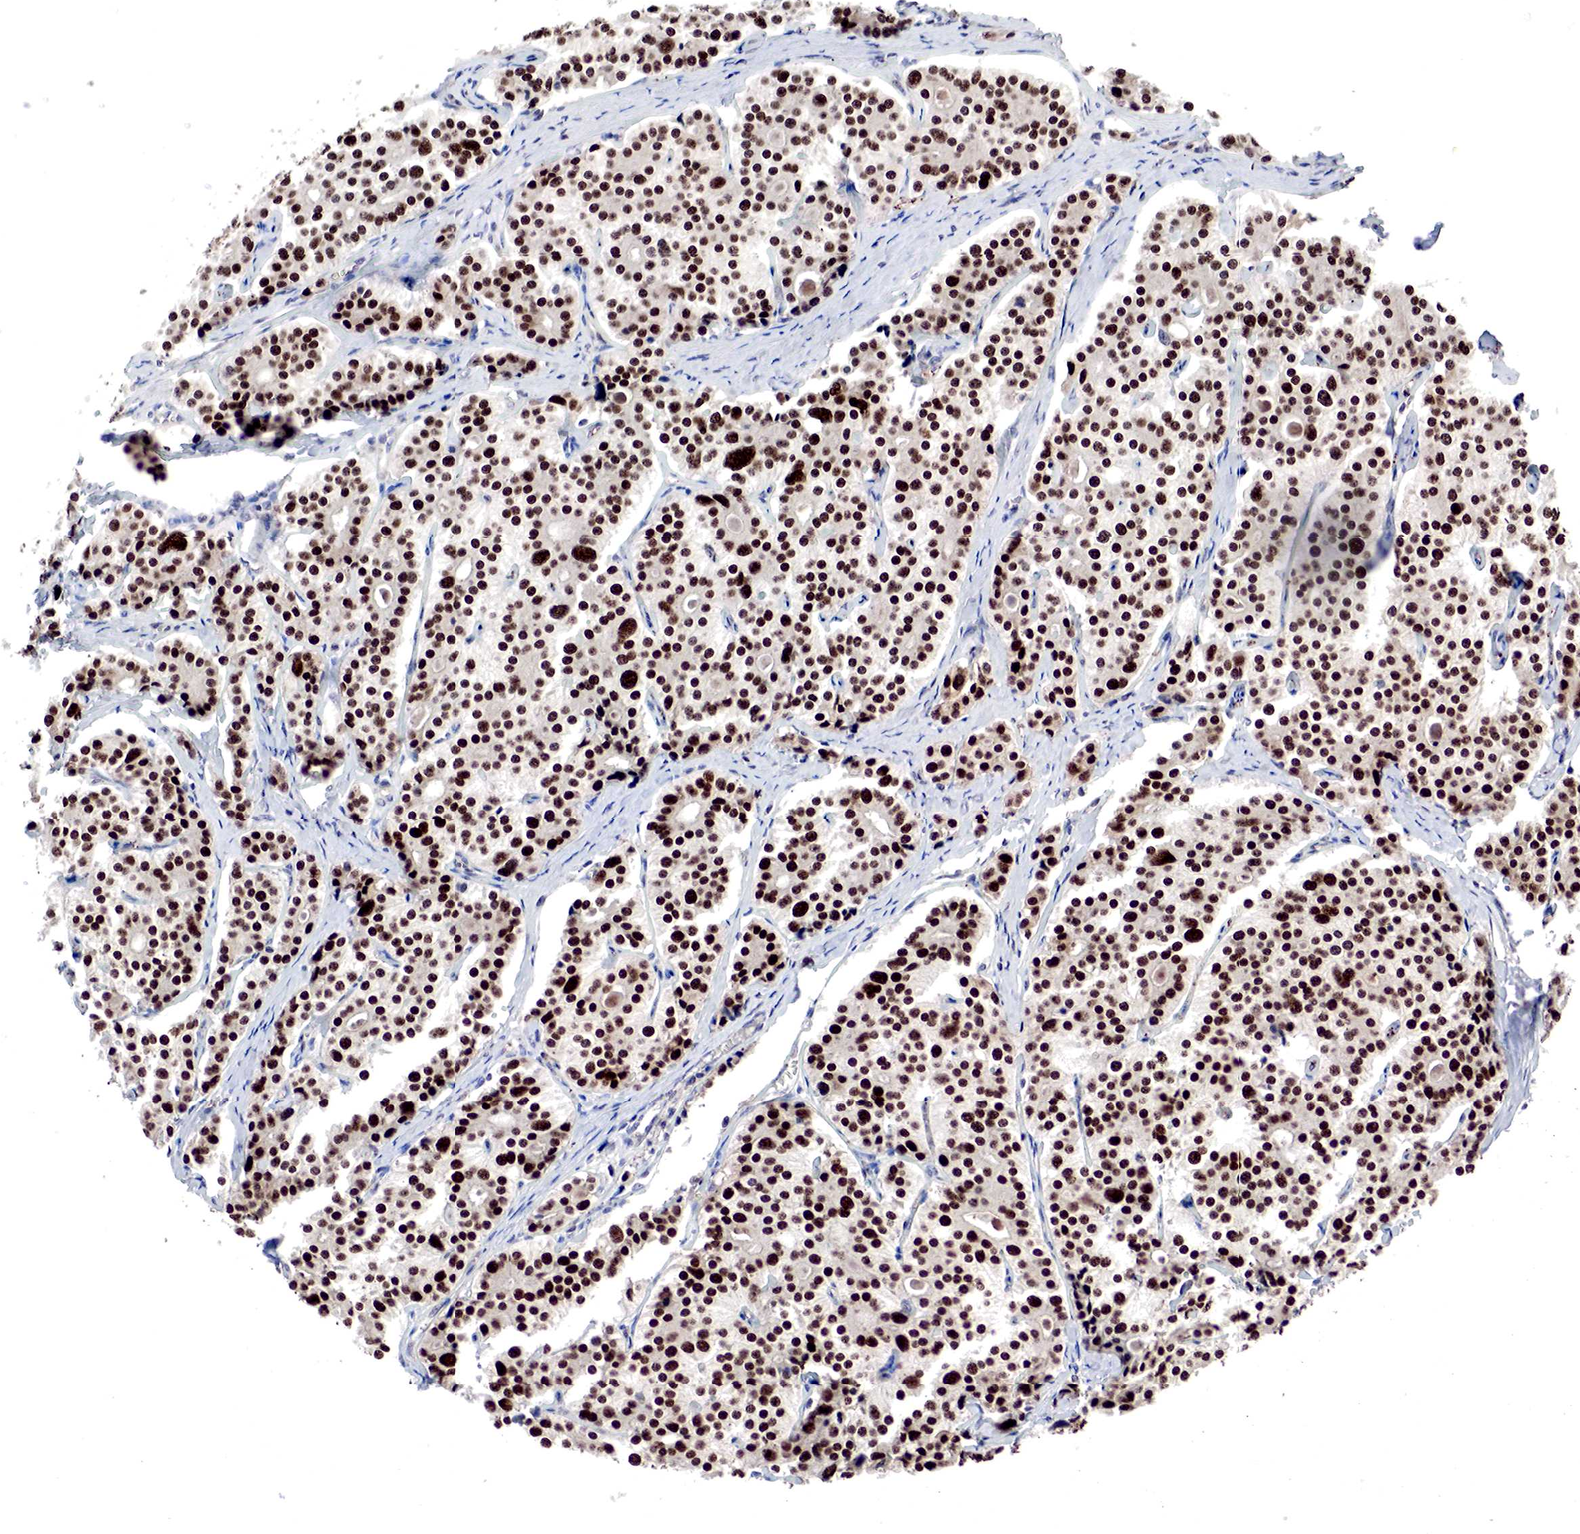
{"staining": {"intensity": "strong", "quantity": ">75%", "location": "nuclear"}, "tissue": "carcinoid", "cell_type": "Tumor cells", "image_type": "cancer", "snomed": [{"axis": "morphology", "description": "Carcinoid, malignant, NOS"}, {"axis": "topography", "description": "Small intestine"}], "caption": "Protein staining of carcinoid tissue exhibits strong nuclear staining in approximately >75% of tumor cells.", "gene": "DACH2", "patient": {"sex": "male", "age": 63}}